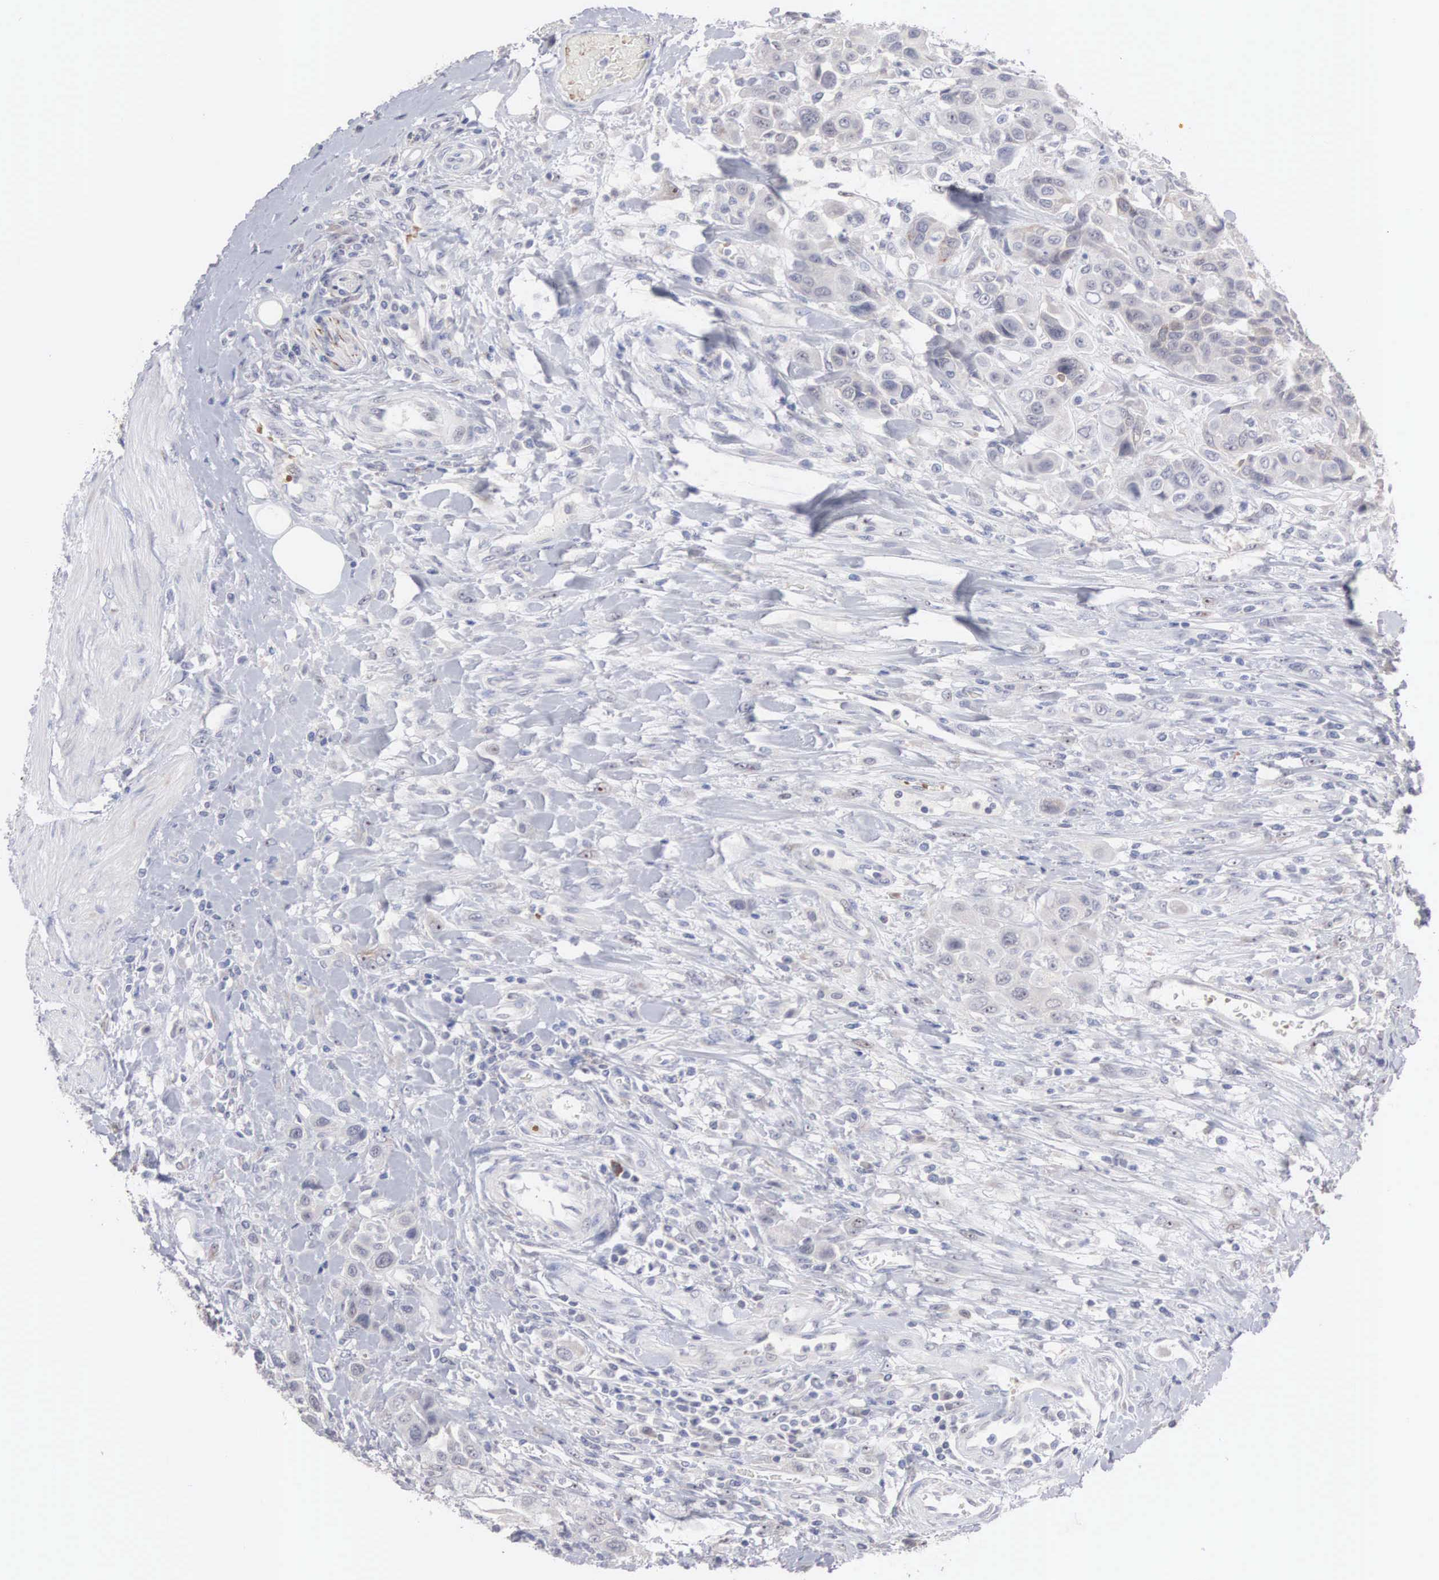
{"staining": {"intensity": "negative", "quantity": "none", "location": "none"}, "tissue": "urothelial cancer", "cell_type": "Tumor cells", "image_type": "cancer", "snomed": [{"axis": "morphology", "description": "Urothelial carcinoma, High grade"}, {"axis": "topography", "description": "Urinary bladder"}], "caption": "This is an immunohistochemistry photomicrograph of human urothelial cancer. There is no staining in tumor cells.", "gene": "ACOT4", "patient": {"sex": "male", "age": 50}}